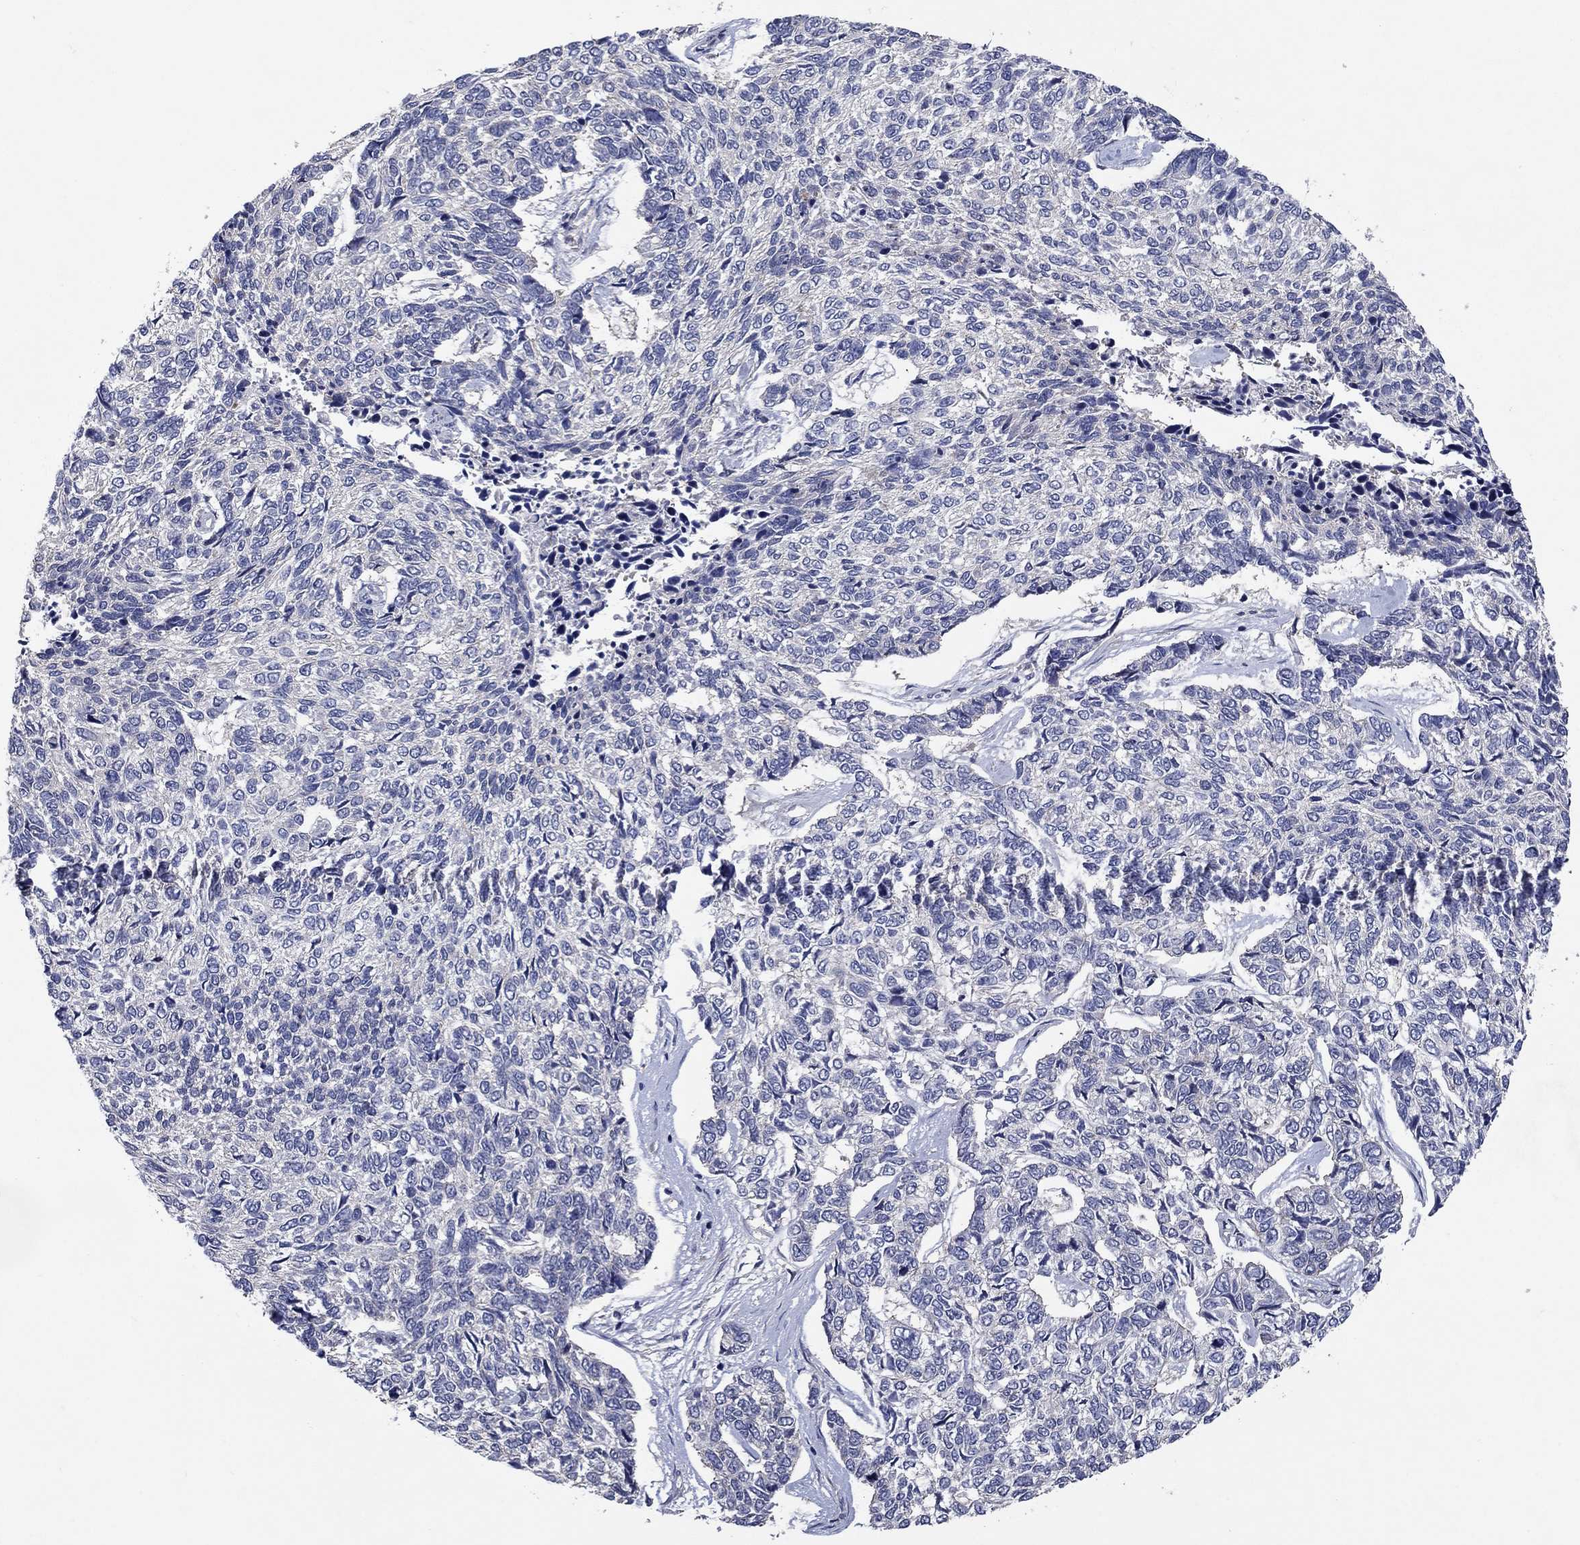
{"staining": {"intensity": "negative", "quantity": "none", "location": "none"}, "tissue": "skin cancer", "cell_type": "Tumor cells", "image_type": "cancer", "snomed": [{"axis": "morphology", "description": "Basal cell carcinoma"}, {"axis": "topography", "description": "Skin"}], "caption": "A micrograph of skin basal cell carcinoma stained for a protein shows no brown staining in tumor cells. (DAB IHC with hematoxylin counter stain).", "gene": "MSRB1", "patient": {"sex": "female", "age": 65}}